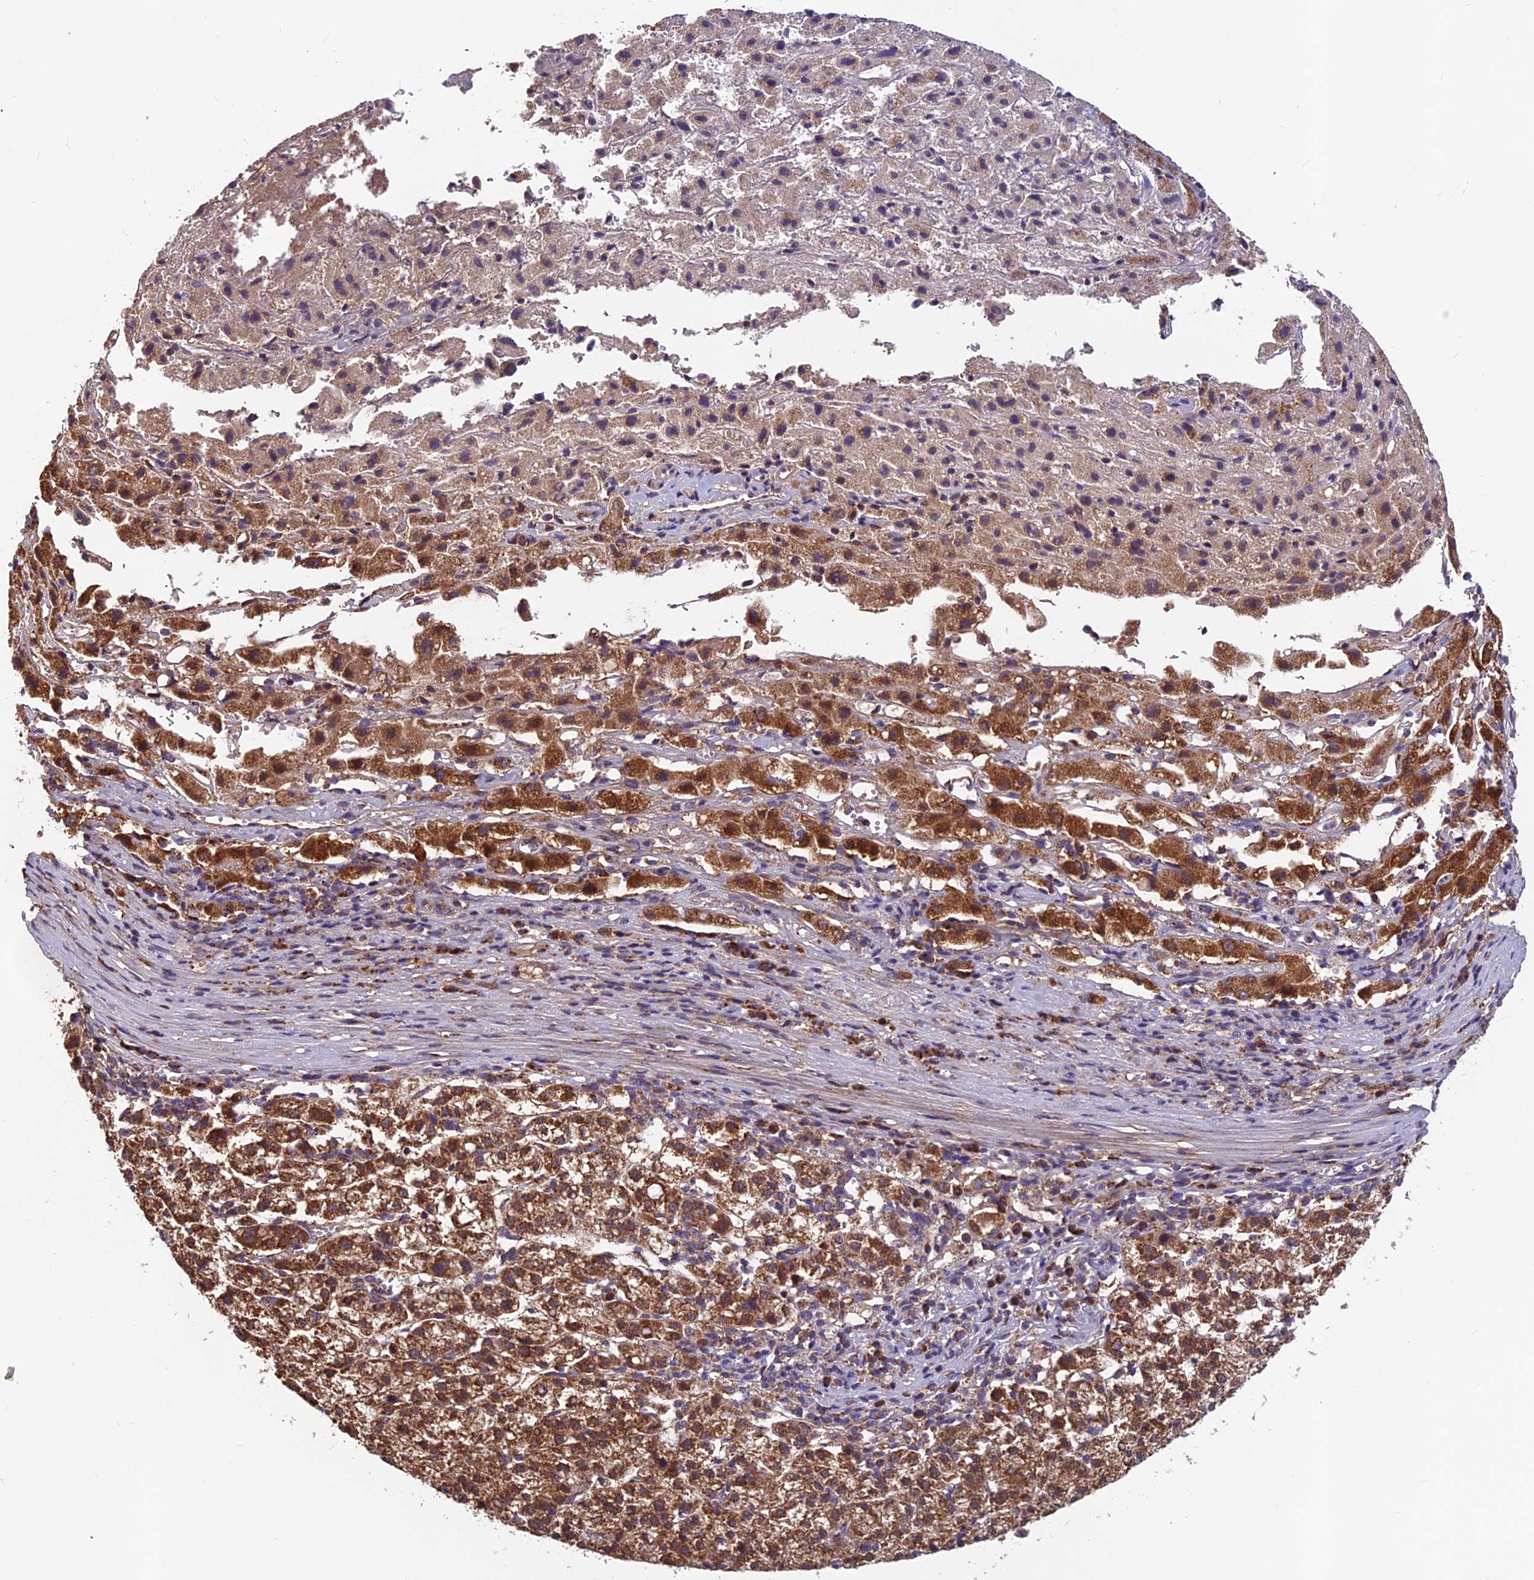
{"staining": {"intensity": "strong", "quantity": ">75%", "location": "cytoplasmic/membranous"}, "tissue": "liver cancer", "cell_type": "Tumor cells", "image_type": "cancer", "snomed": [{"axis": "morphology", "description": "Carcinoma, Hepatocellular, NOS"}, {"axis": "topography", "description": "Liver"}], "caption": "Immunohistochemistry histopathology image of hepatocellular carcinoma (liver) stained for a protein (brown), which exhibits high levels of strong cytoplasmic/membranous staining in approximately >75% of tumor cells.", "gene": "CCDC15", "patient": {"sex": "female", "age": 58}}